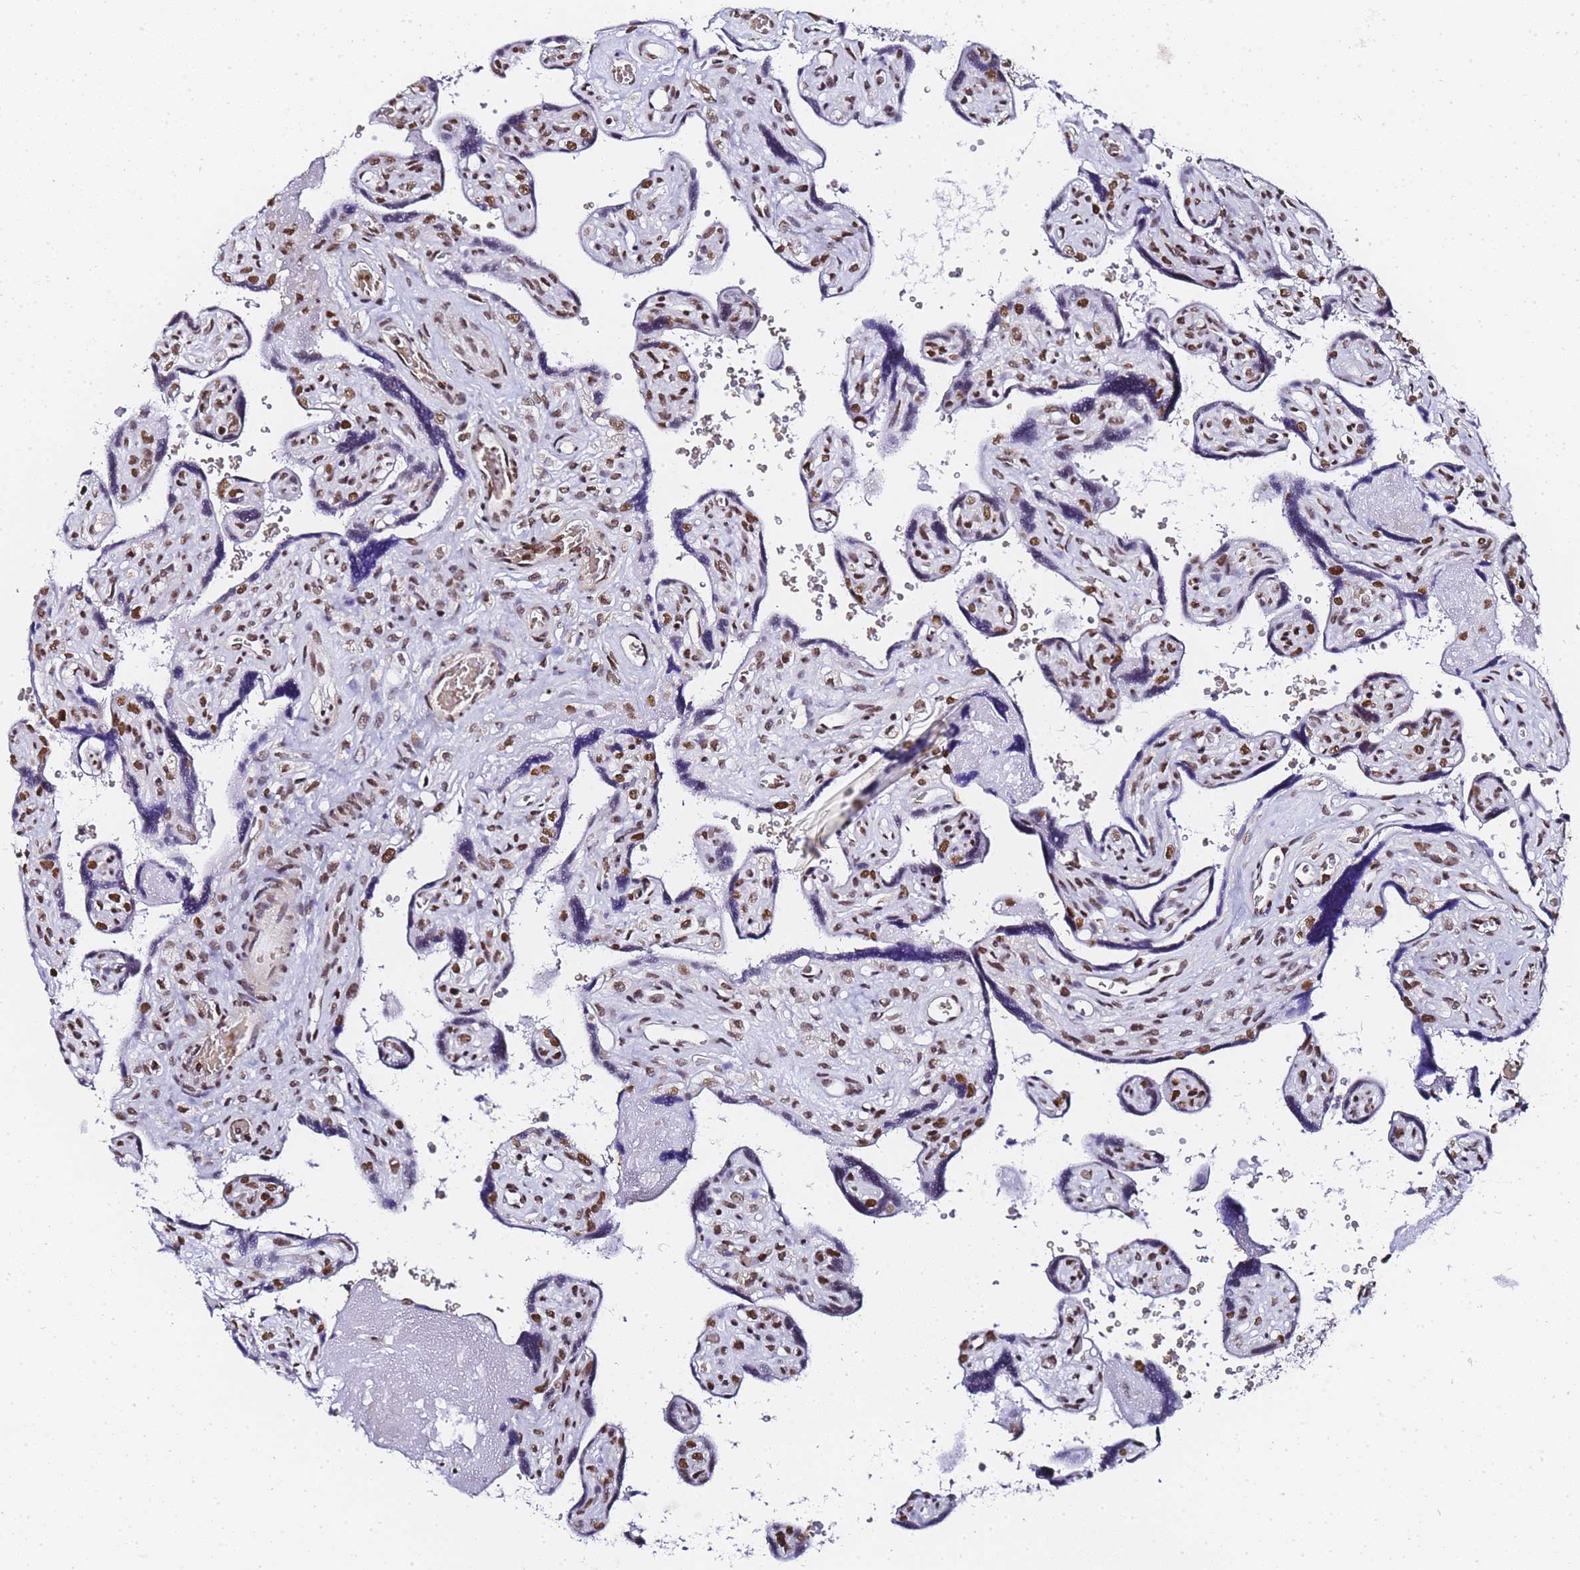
{"staining": {"intensity": "moderate", "quantity": "25%-75%", "location": "nuclear"}, "tissue": "placenta", "cell_type": "Trophoblastic cells", "image_type": "normal", "snomed": [{"axis": "morphology", "description": "Normal tissue, NOS"}, {"axis": "topography", "description": "Placenta"}], "caption": "Immunohistochemistry histopathology image of unremarkable human placenta stained for a protein (brown), which displays medium levels of moderate nuclear expression in about 25%-75% of trophoblastic cells.", "gene": "POLR1A", "patient": {"sex": "female", "age": 39}}